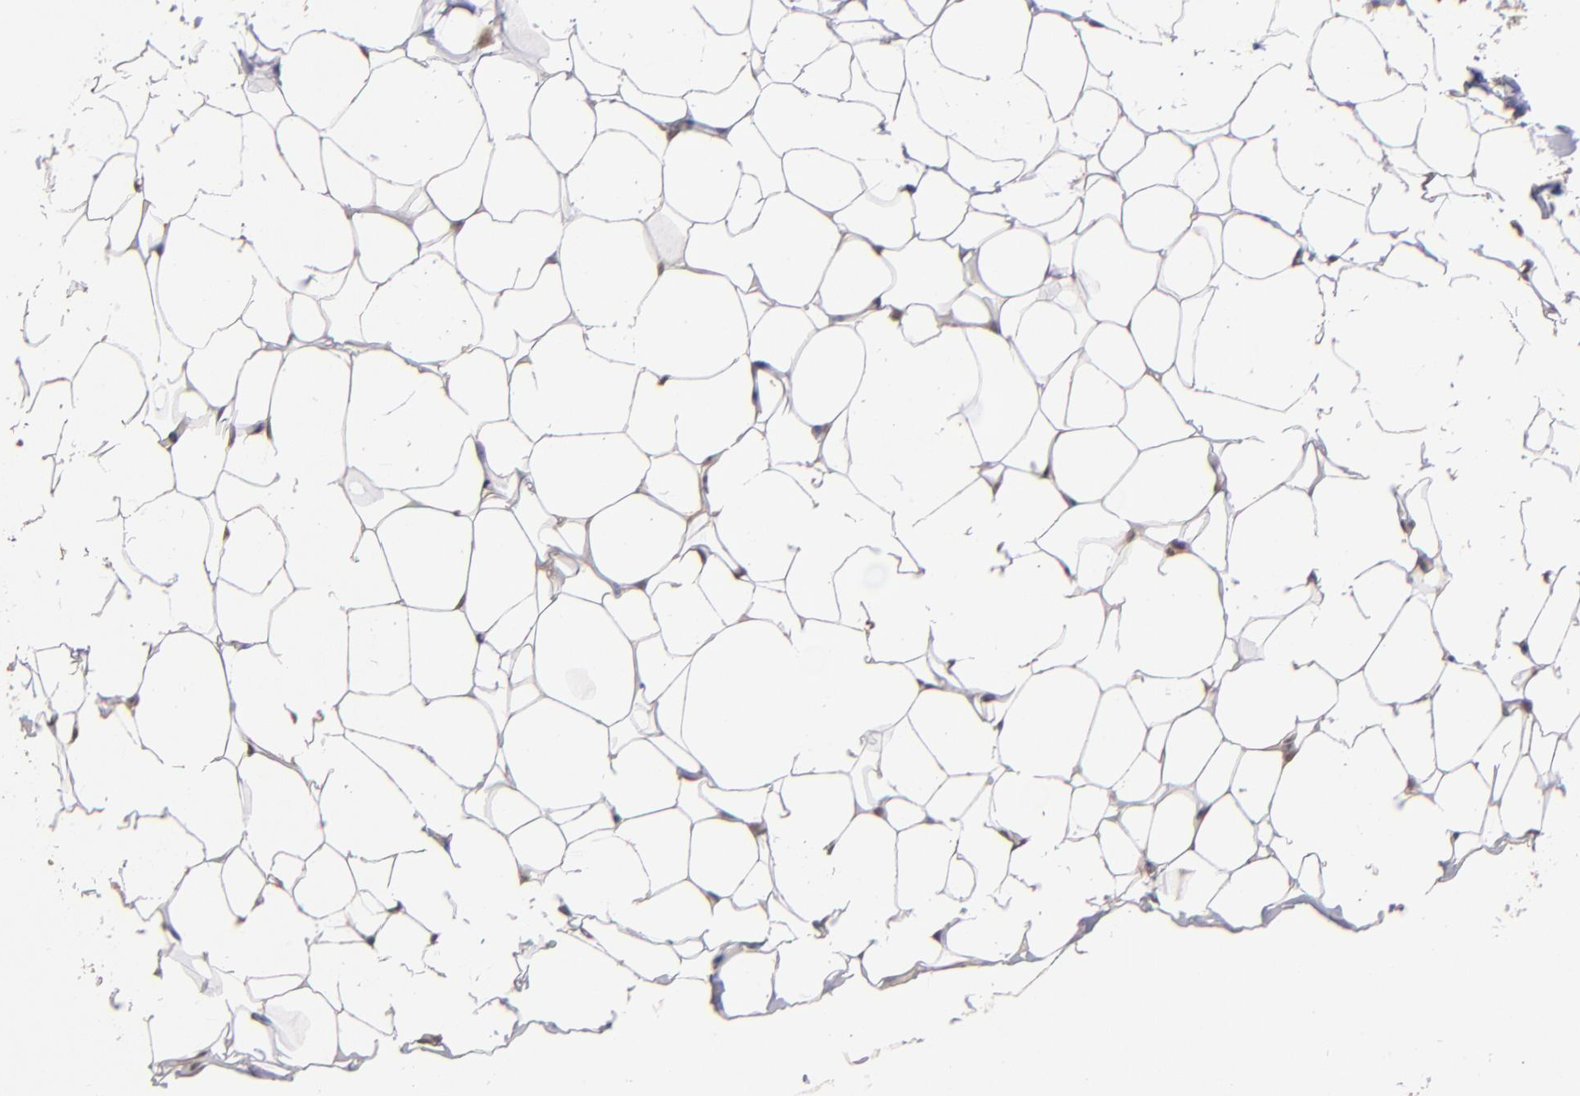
{"staining": {"intensity": "negative", "quantity": "none", "location": "none"}, "tissue": "adipose tissue", "cell_type": "Adipocytes", "image_type": "normal", "snomed": [{"axis": "morphology", "description": "Normal tissue, NOS"}, {"axis": "topography", "description": "Soft tissue"}], "caption": "Immunohistochemical staining of benign adipose tissue demonstrates no significant positivity in adipocytes. (Brightfield microscopy of DAB immunohistochemistry (IHC) at high magnification).", "gene": "TTLL12", "patient": {"sex": "male", "age": 26}}